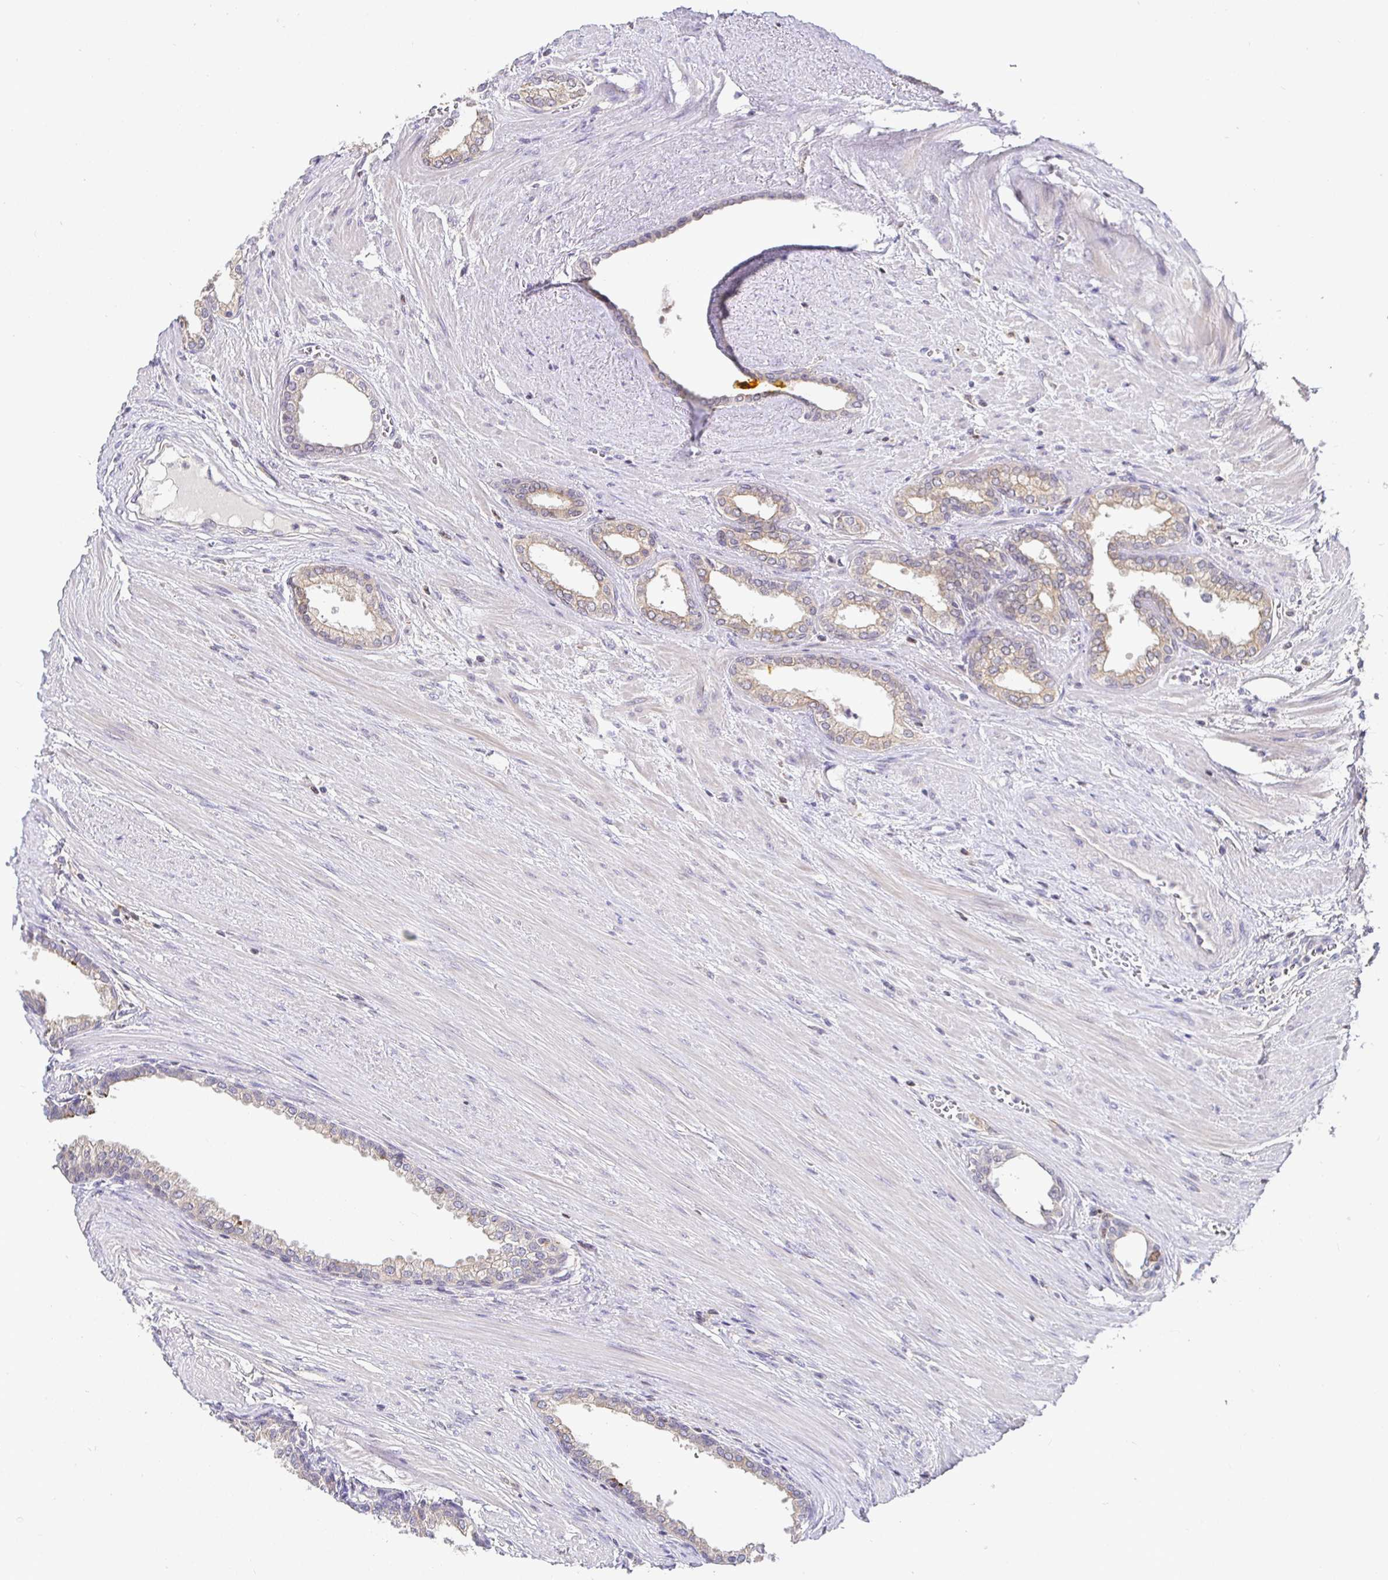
{"staining": {"intensity": "moderate", "quantity": ">75%", "location": "cytoplasmic/membranous"}, "tissue": "prostate cancer", "cell_type": "Tumor cells", "image_type": "cancer", "snomed": [{"axis": "morphology", "description": "Adenocarcinoma, High grade"}, {"axis": "topography", "description": "Prostate"}], "caption": "Tumor cells display medium levels of moderate cytoplasmic/membranous positivity in about >75% of cells in human prostate cancer (high-grade adenocarcinoma).", "gene": "SATB1", "patient": {"sex": "male", "age": 60}}